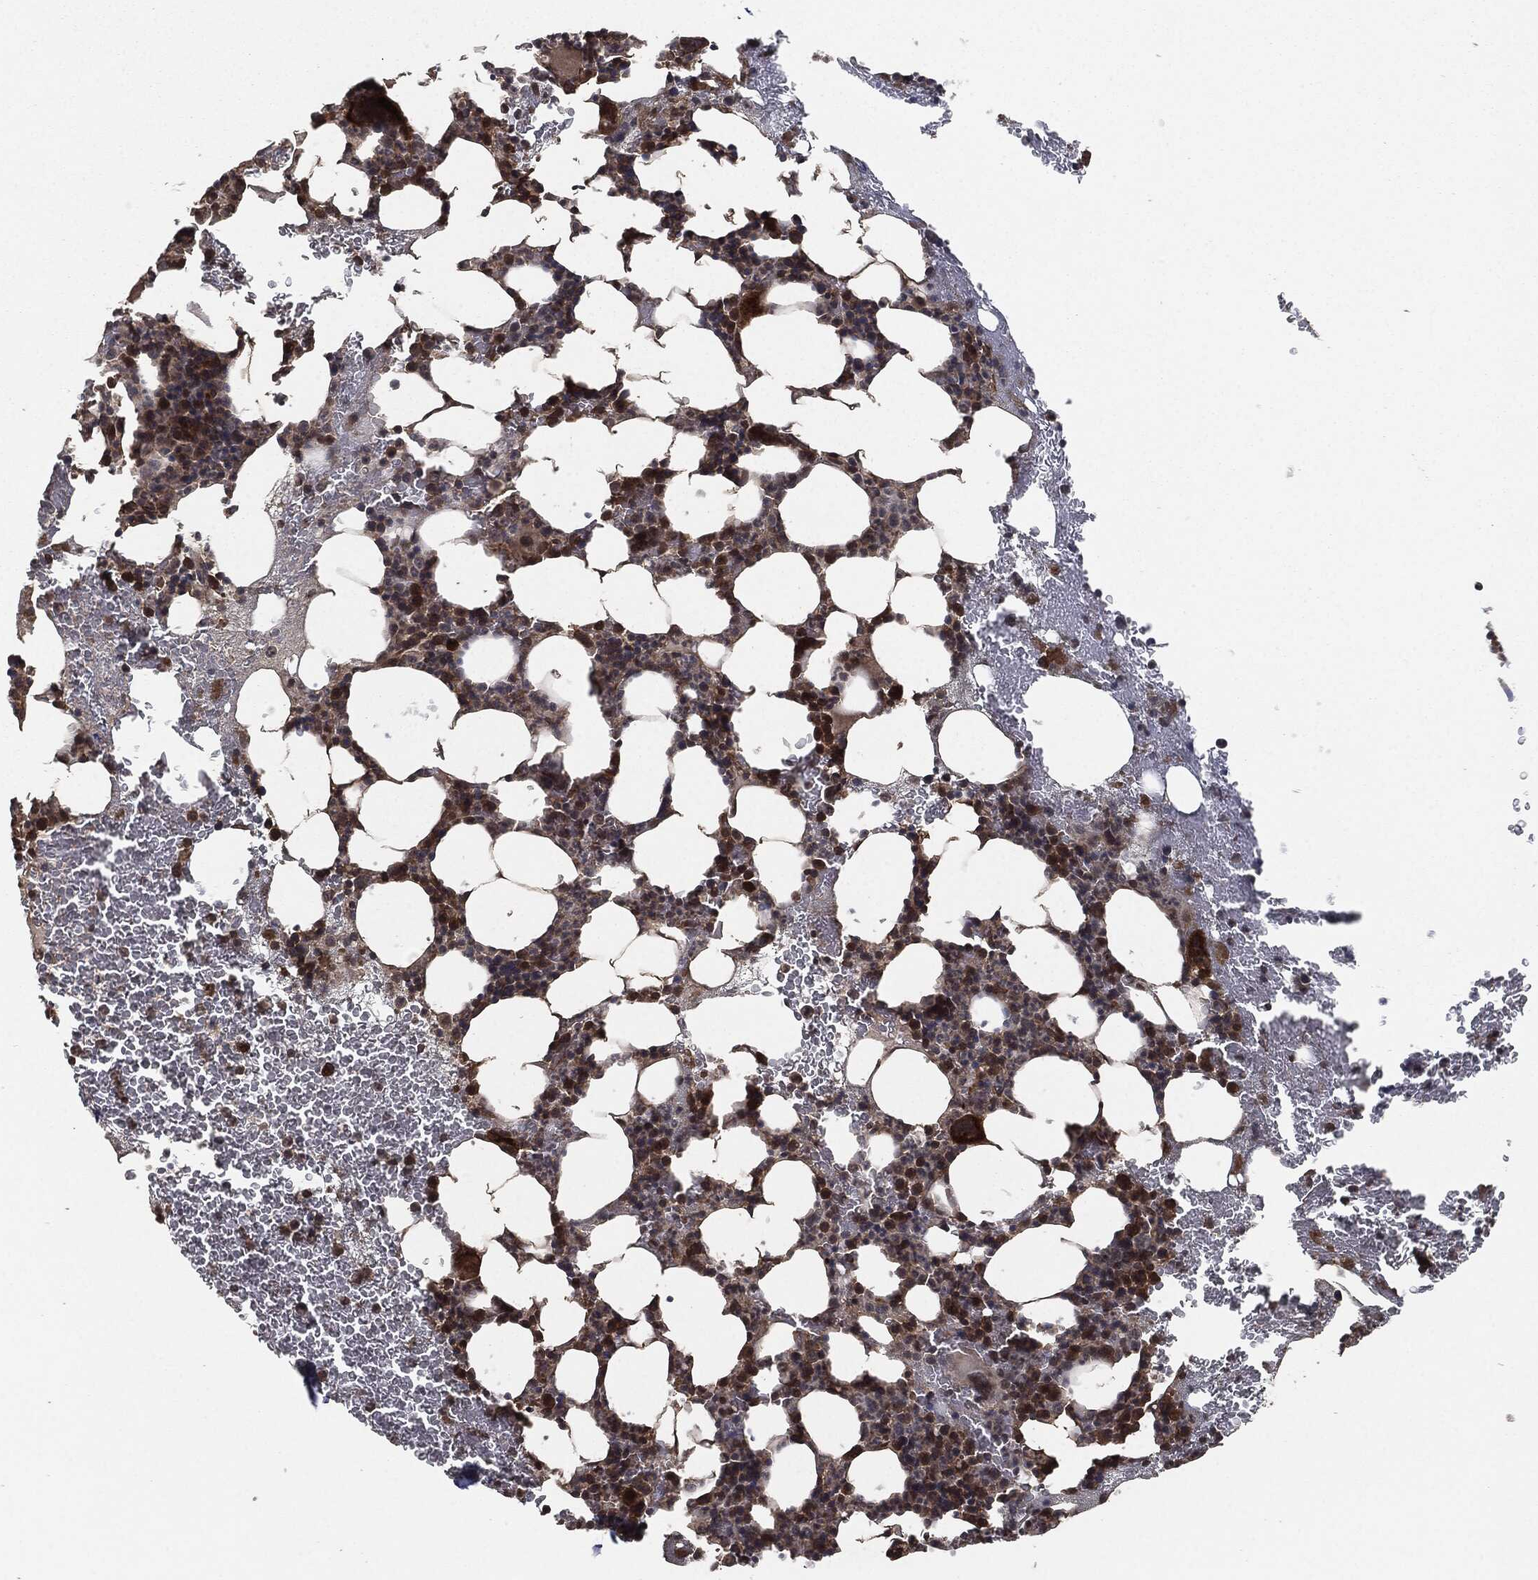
{"staining": {"intensity": "moderate", "quantity": ">75%", "location": "cytoplasmic/membranous"}, "tissue": "bone marrow", "cell_type": "Hematopoietic cells", "image_type": "normal", "snomed": [{"axis": "morphology", "description": "Normal tissue, NOS"}, {"axis": "topography", "description": "Bone marrow"}], "caption": "A micrograph showing moderate cytoplasmic/membranous staining in approximately >75% of hematopoietic cells in normal bone marrow, as visualized by brown immunohistochemical staining.", "gene": "ERBIN", "patient": {"sex": "male", "age": 83}}